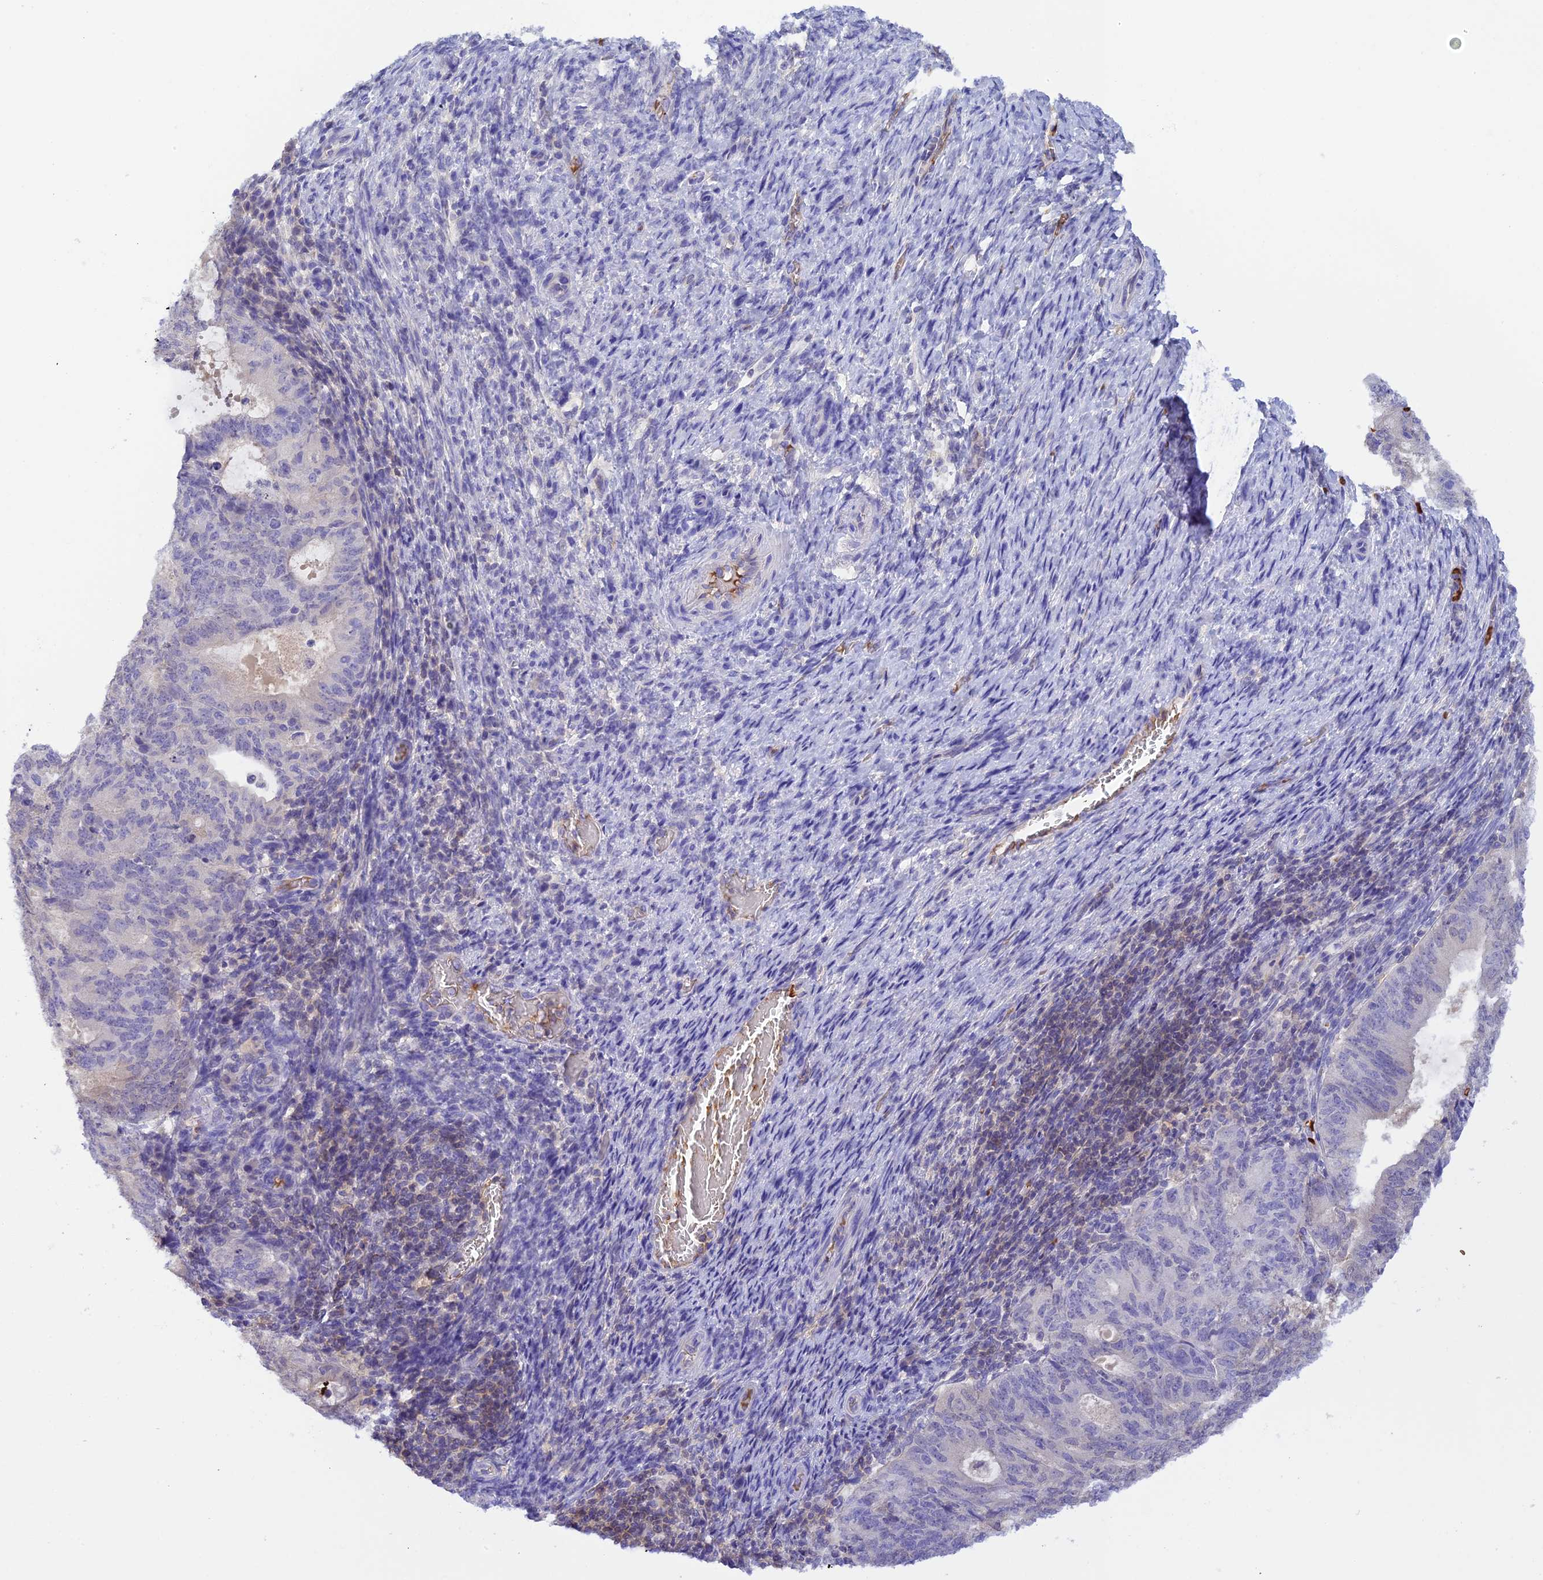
{"staining": {"intensity": "negative", "quantity": "none", "location": "none"}, "tissue": "endometrial cancer", "cell_type": "Tumor cells", "image_type": "cancer", "snomed": [{"axis": "morphology", "description": "Adenocarcinoma, NOS"}, {"axis": "topography", "description": "Endometrium"}], "caption": "The photomicrograph displays no significant positivity in tumor cells of endometrial cancer. (Stains: DAB (3,3'-diaminobenzidine) immunohistochemistry (IHC) with hematoxylin counter stain, Microscopy: brightfield microscopy at high magnification).", "gene": "HDHD2", "patient": {"sex": "female", "age": 70}}